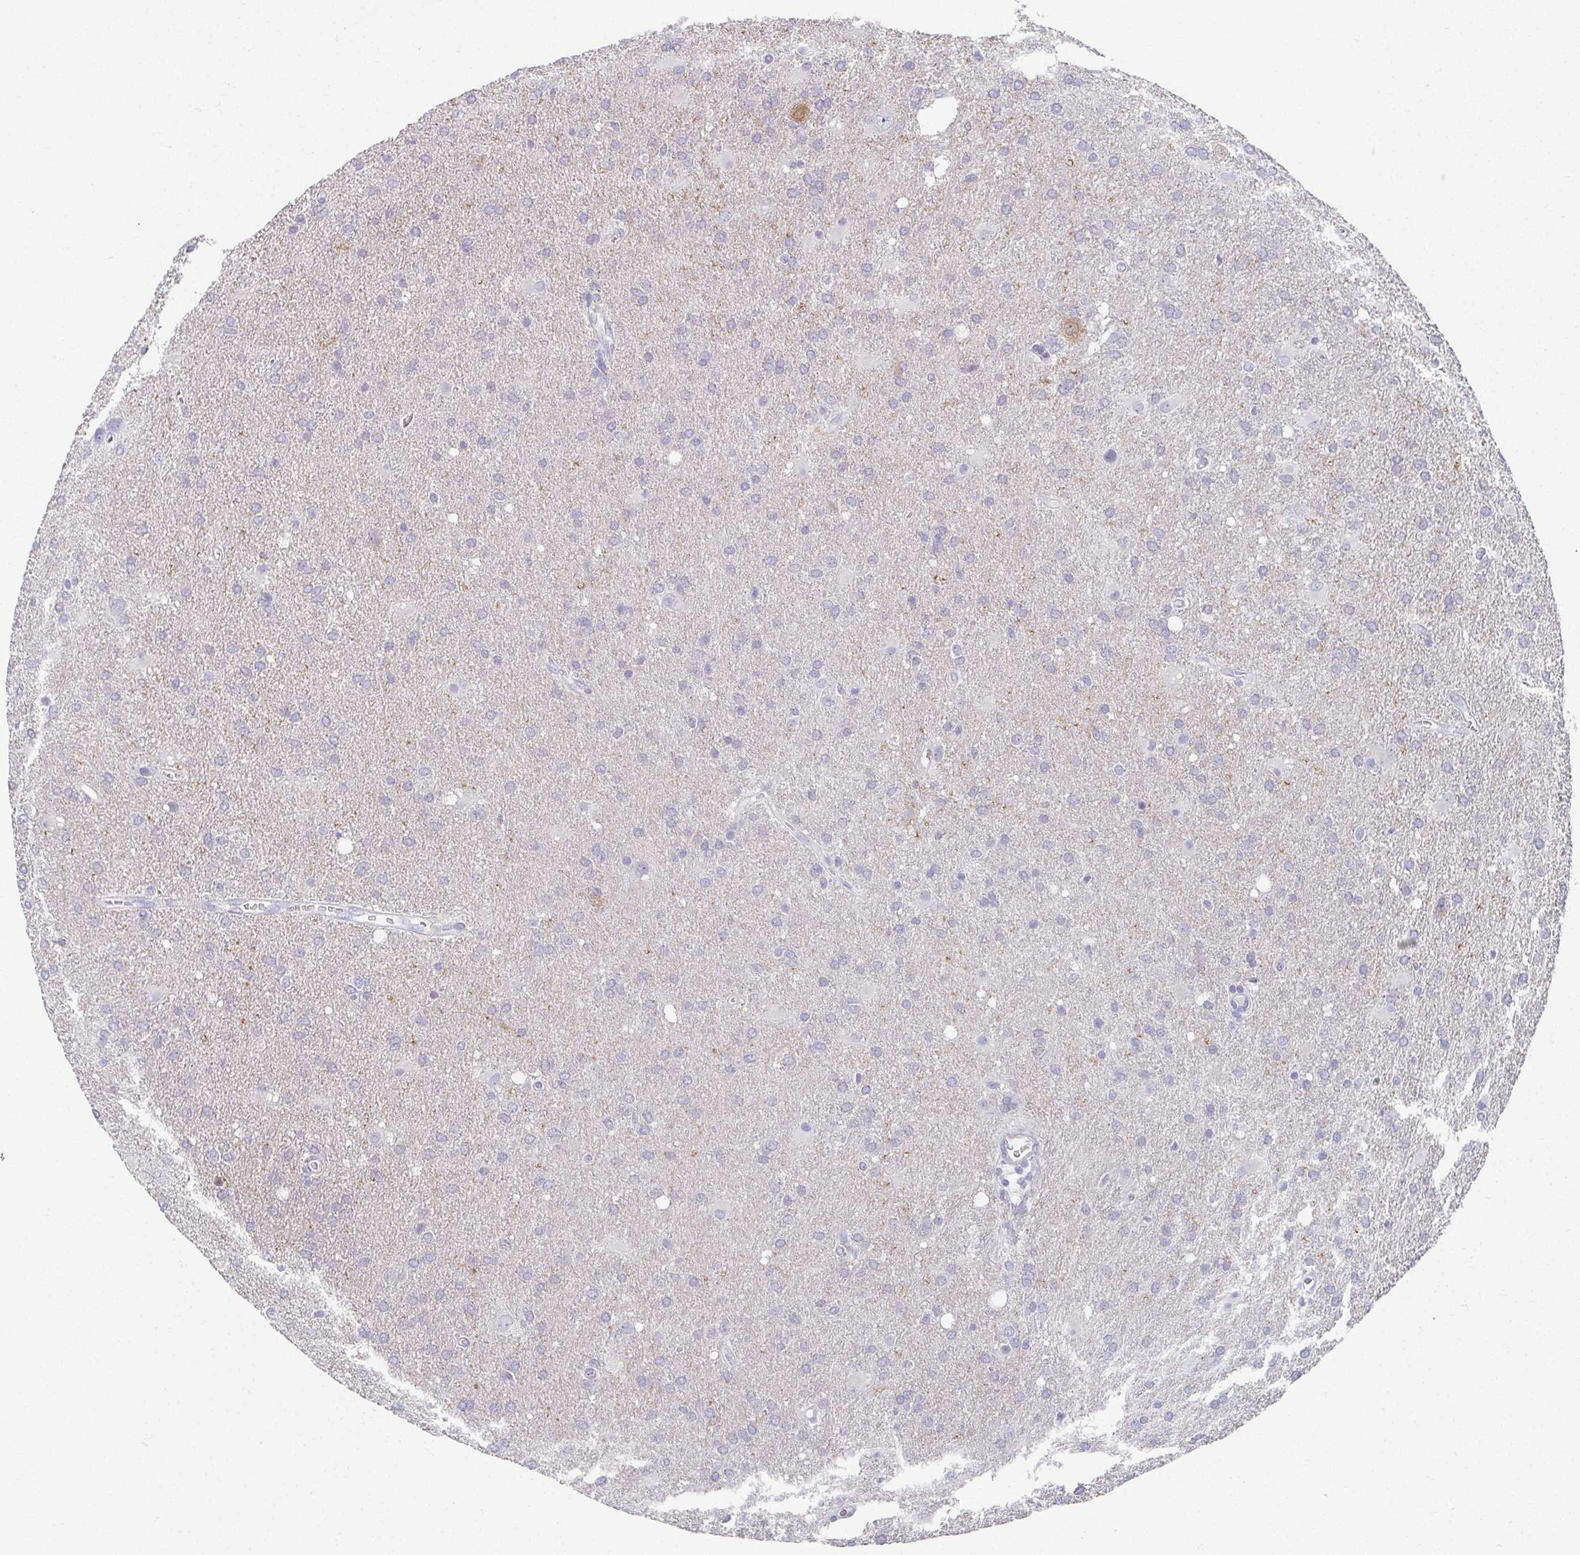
{"staining": {"intensity": "negative", "quantity": "none", "location": "none"}, "tissue": "glioma", "cell_type": "Tumor cells", "image_type": "cancer", "snomed": [{"axis": "morphology", "description": "Glioma, malignant, Low grade"}, {"axis": "topography", "description": "Brain"}], "caption": "High magnification brightfield microscopy of malignant glioma (low-grade) stained with DAB (brown) and counterstained with hematoxylin (blue): tumor cells show no significant staining. Nuclei are stained in blue.", "gene": "CAMKV", "patient": {"sex": "male", "age": 66}}